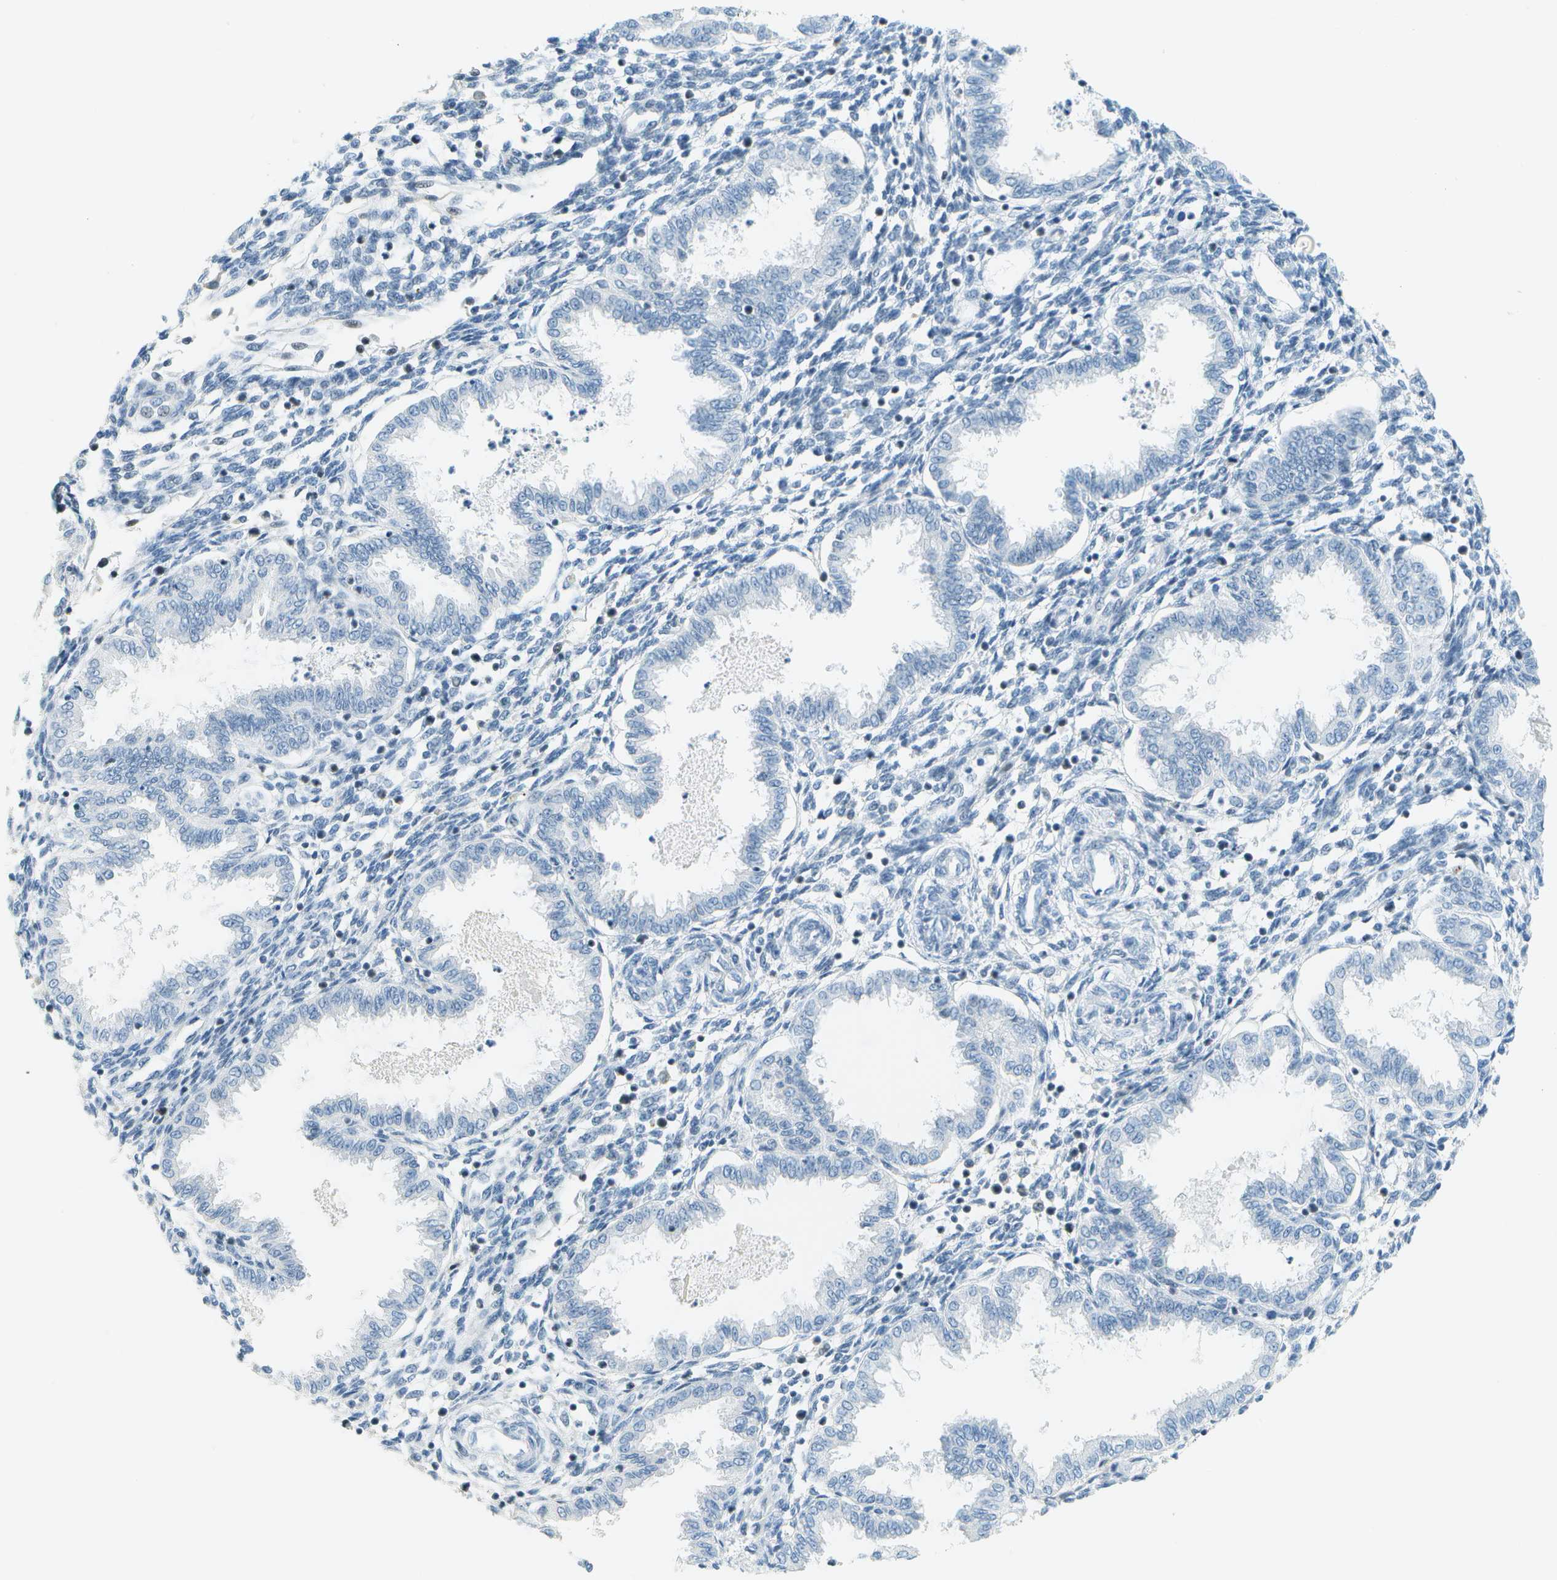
{"staining": {"intensity": "negative", "quantity": "none", "location": "none"}, "tissue": "endometrium", "cell_type": "Cells in endometrial stroma", "image_type": "normal", "snomed": [{"axis": "morphology", "description": "Normal tissue, NOS"}, {"axis": "topography", "description": "Endometrium"}], "caption": "The IHC photomicrograph has no significant positivity in cells in endometrial stroma of endometrium.", "gene": "NEK11", "patient": {"sex": "female", "age": 33}}